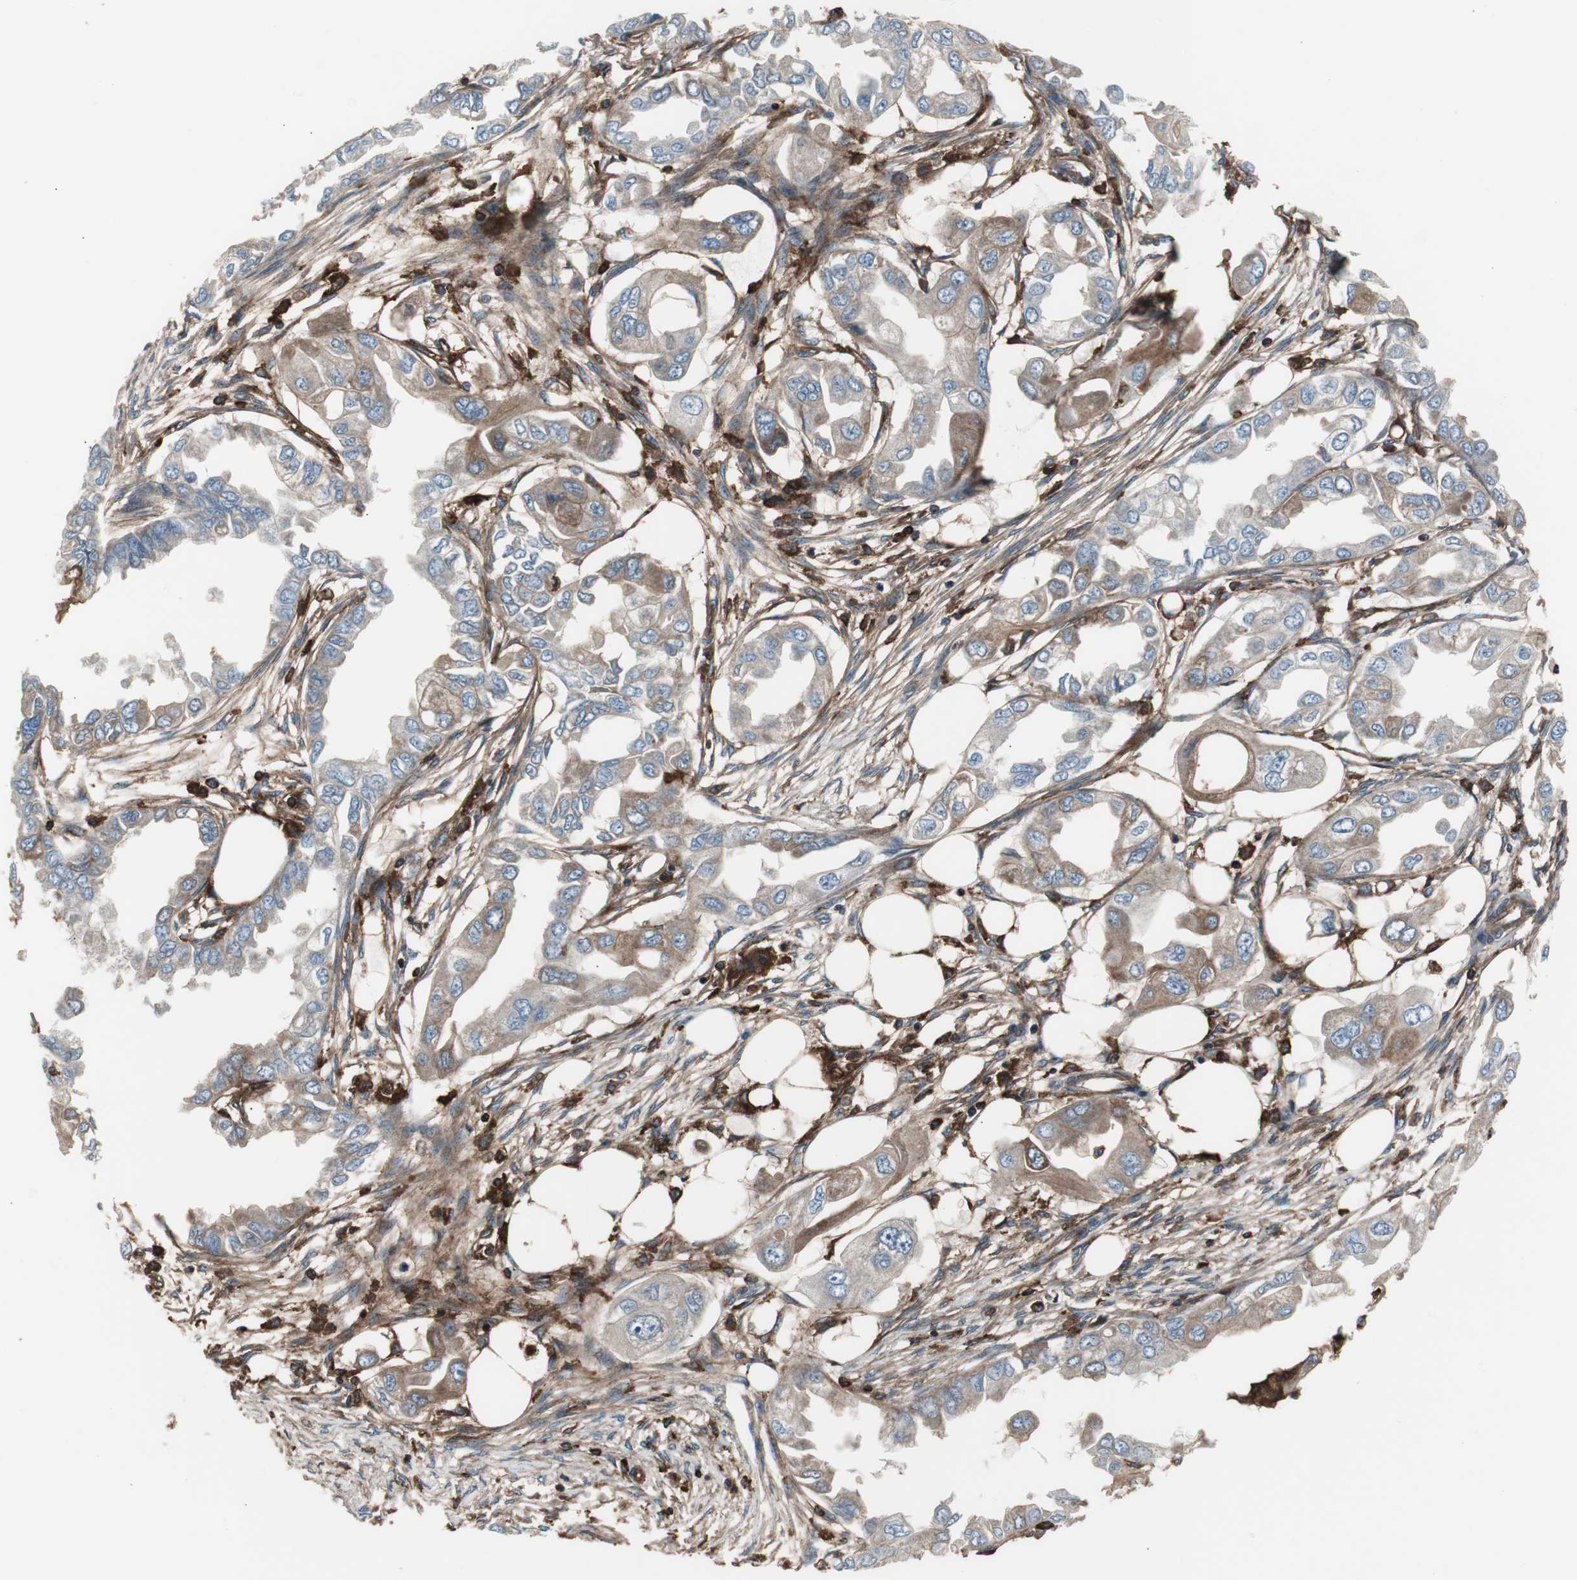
{"staining": {"intensity": "moderate", "quantity": "25%-75%", "location": "cytoplasmic/membranous"}, "tissue": "endometrial cancer", "cell_type": "Tumor cells", "image_type": "cancer", "snomed": [{"axis": "morphology", "description": "Adenocarcinoma, NOS"}, {"axis": "topography", "description": "Endometrium"}], "caption": "Protein analysis of adenocarcinoma (endometrial) tissue exhibits moderate cytoplasmic/membranous positivity in about 25%-75% of tumor cells.", "gene": "B2M", "patient": {"sex": "female", "age": 67}}